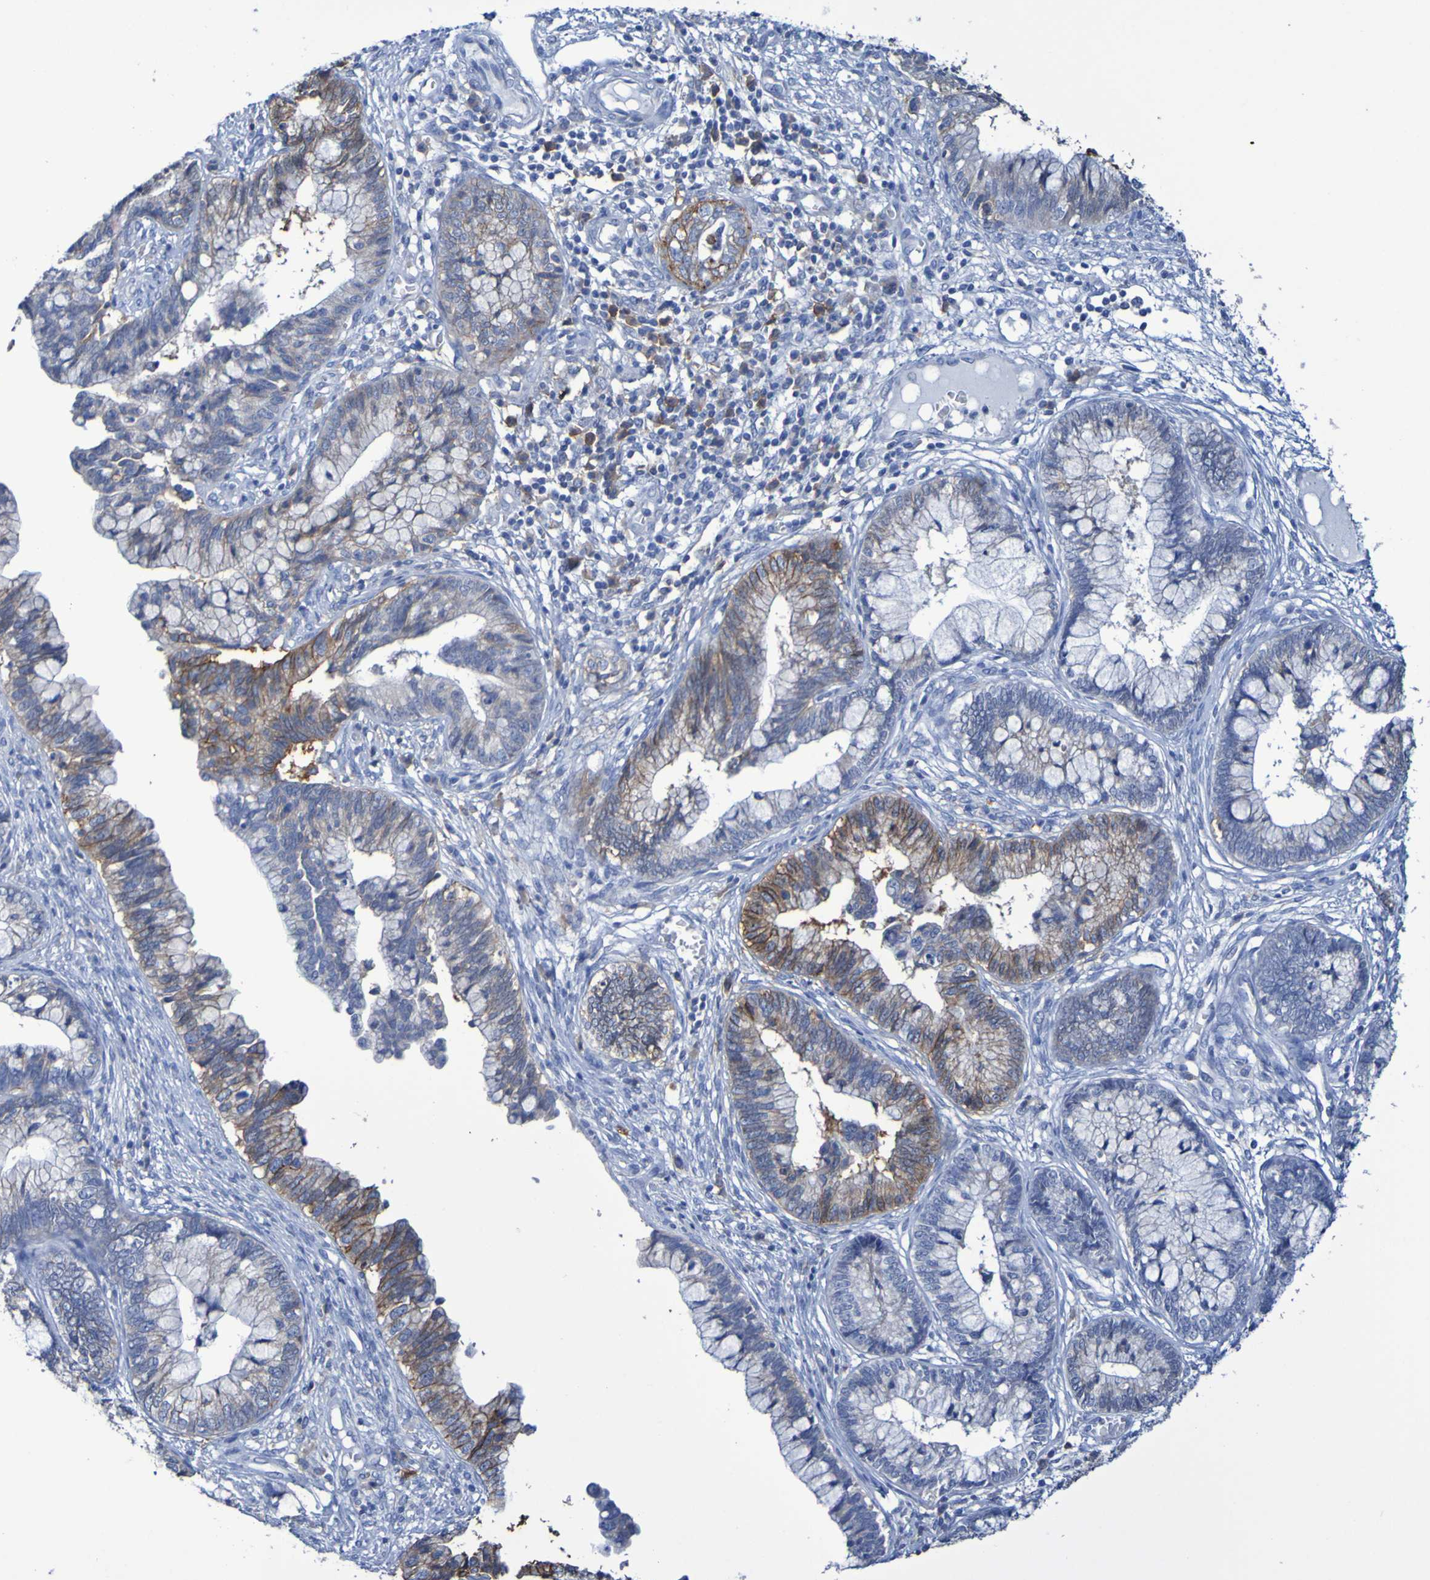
{"staining": {"intensity": "moderate", "quantity": "25%-75%", "location": "cytoplasmic/membranous"}, "tissue": "cervical cancer", "cell_type": "Tumor cells", "image_type": "cancer", "snomed": [{"axis": "morphology", "description": "Adenocarcinoma, NOS"}, {"axis": "topography", "description": "Cervix"}], "caption": "Protein analysis of adenocarcinoma (cervical) tissue demonstrates moderate cytoplasmic/membranous expression in approximately 25%-75% of tumor cells.", "gene": "SLC3A2", "patient": {"sex": "female", "age": 44}}